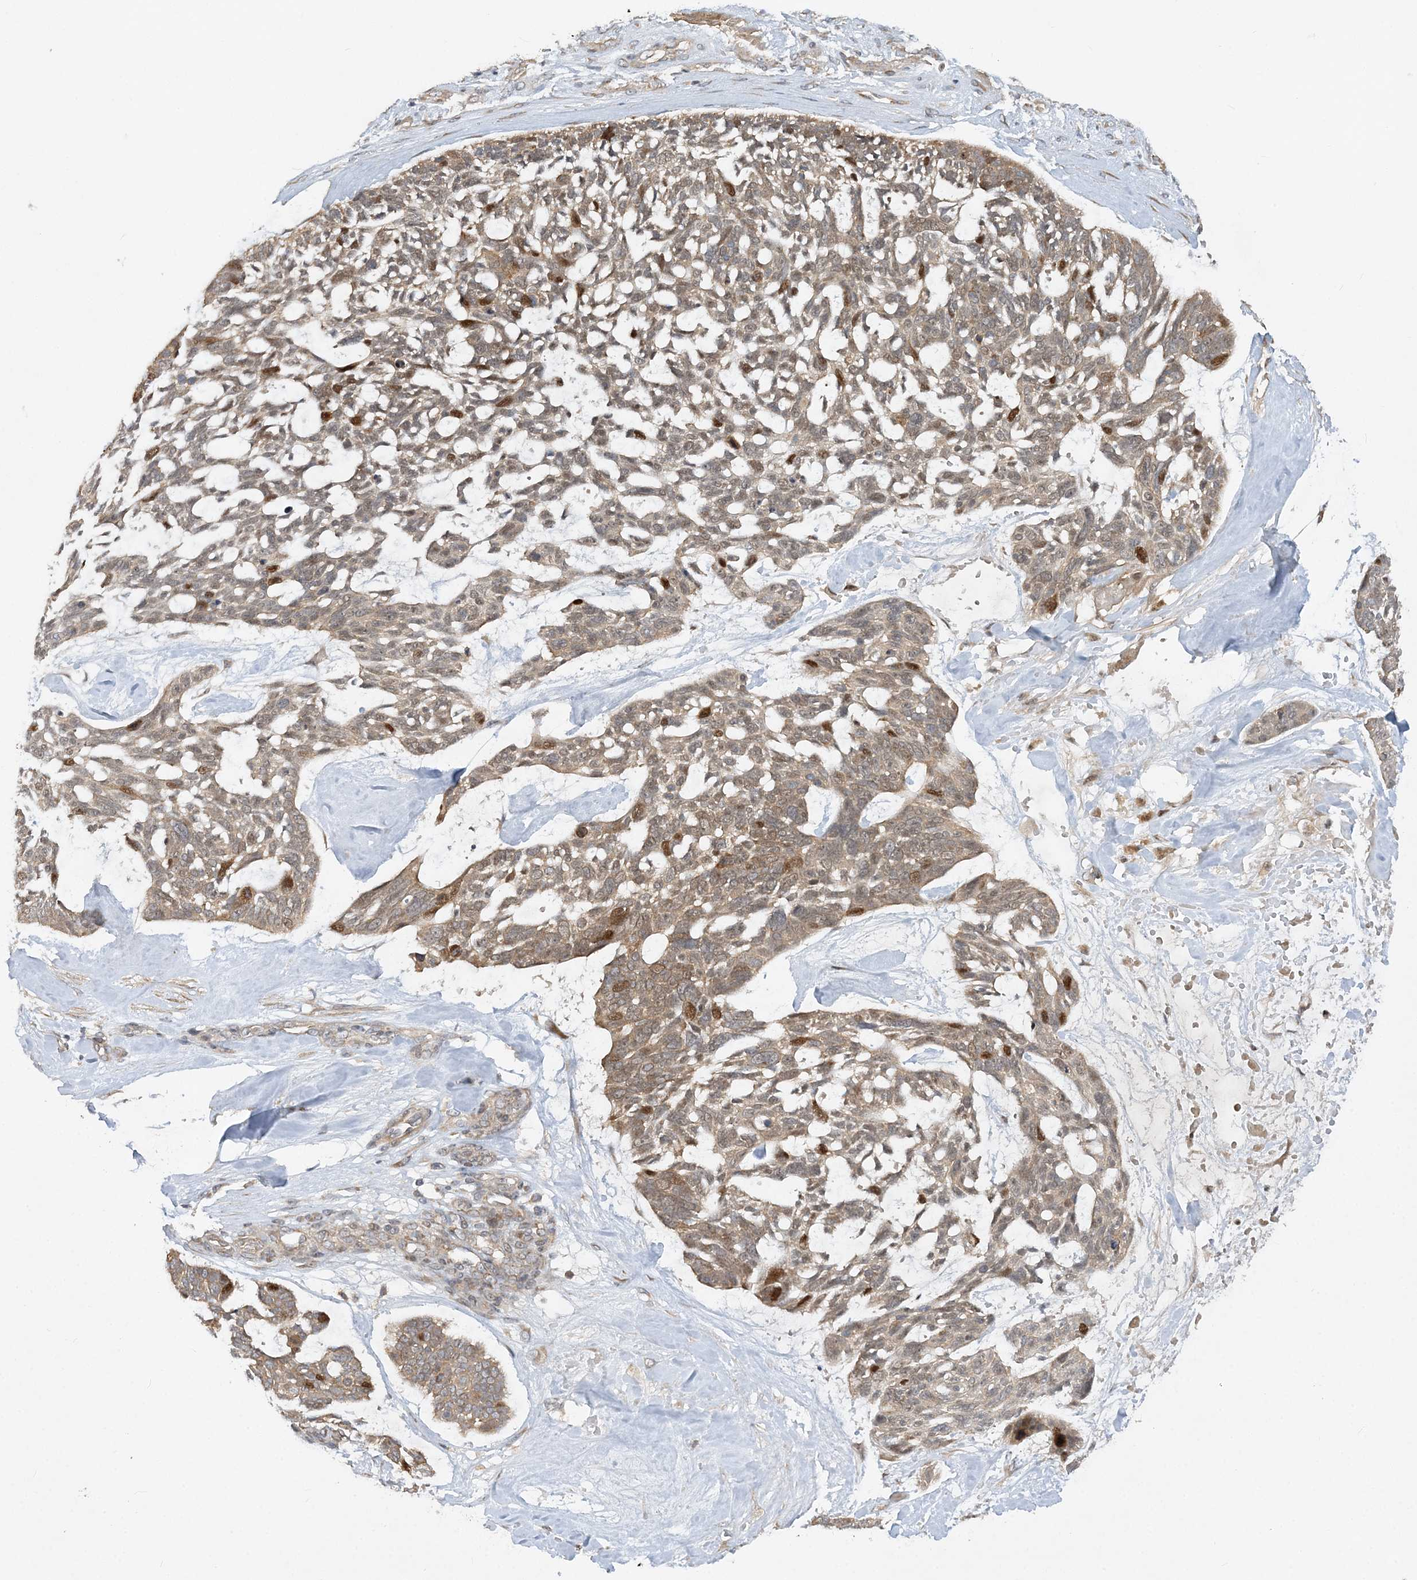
{"staining": {"intensity": "moderate", "quantity": "25%-75%", "location": "cytoplasmic/membranous,nuclear"}, "tissue": "skin cancer", "cell_type": "Tumor cells", "image_type": "cancer", "snomed": [{"axis": "morphology", "description": "Basal cell carcinoma"}, {"axis": "topography", "description": "Skin"}], "caption": "Moderate cytoplasmic/membranous and nuclear positivity is appreciated in about 25%-75% of tumor cells in skin cancer (basal cell carcinoma).", "gene": "MXI1", "patient": {"sex": "male", "age": 88}}